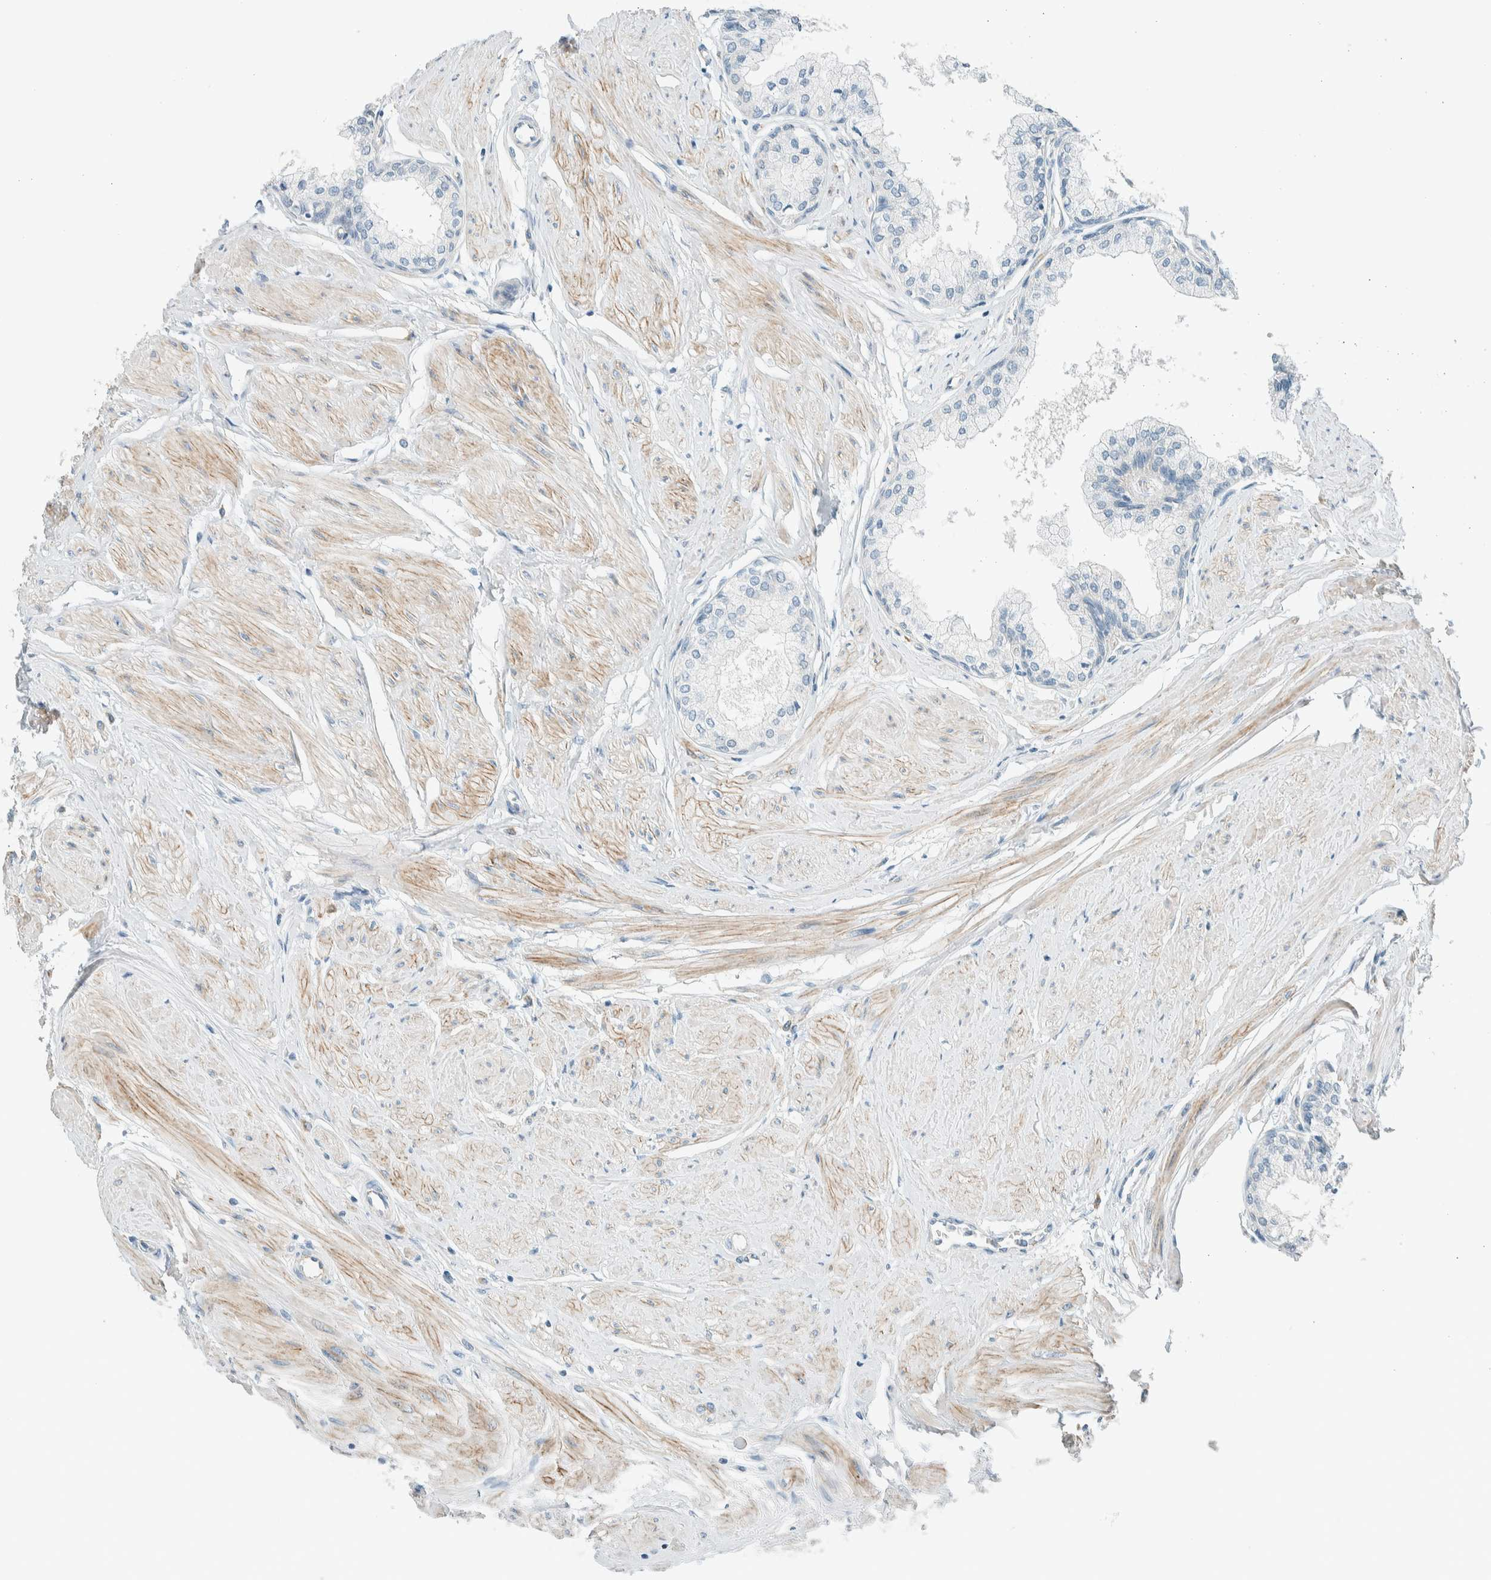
{"staining": {"intensity": "negative", "quantity": "none", "location": "none"}, "tissue": "seminal vesicle", "cell_type": "Glandular cells", "image_type": "normal", "snomed": [{"axis": "morphology", "description": "Normal tissue, NOS"}, {"axis": "topography", "description": "Prostate"}, {"axis": "topography", "description": "Seminal veicle"}], "caption": "Immunohistochemistry (IHC) photomicrograph of benign human seminal vesicle stained for a protein (brown), which displays no expression in glandular cells. (DAB (3,3'-diaminobenzidine) IHC with hematoxylin counter stain).", "gene": "SLFN12", "patient": {"sex": "male", "age": 60}}